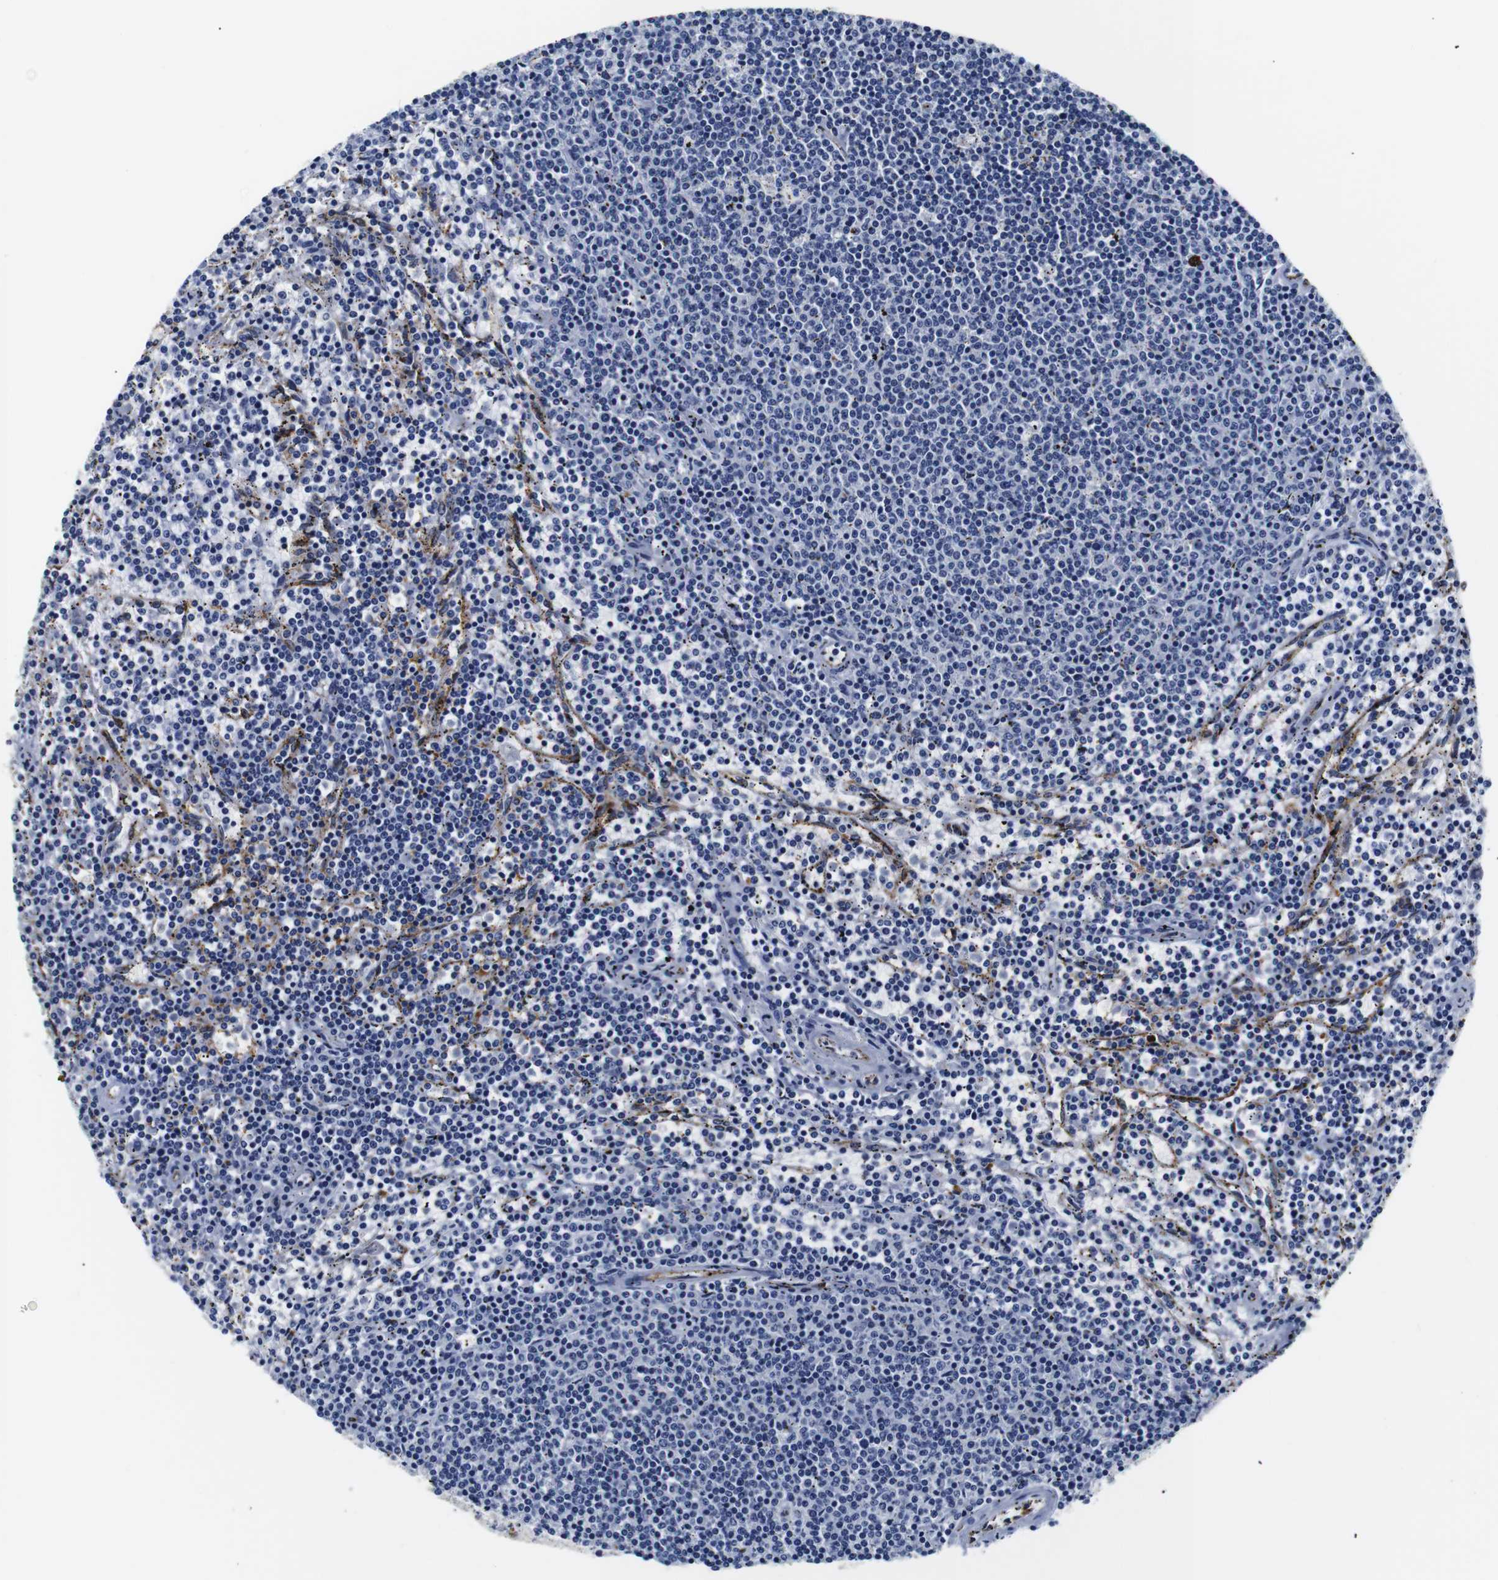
{"staining": {"intensity": "negative", "quantity": "none", "location": "none"}, "tissue": "lymphoma", "cell_type": "Tumor cells", "image_type": "cancer", "snomed": [{"axis": "morphology", "description": "Malignant lymphoma, non-Hodgkin's type, Low grade"}, {"axis": "topography", "description": "Spleen"}], "caption": "This is an IHC image of human malignant lymphoma, non-Hodgkin's type (low-grade). There is no positivity in tumor cells.", "gene": "MUC4", "patient": {"sex": "female", "age": 50}}